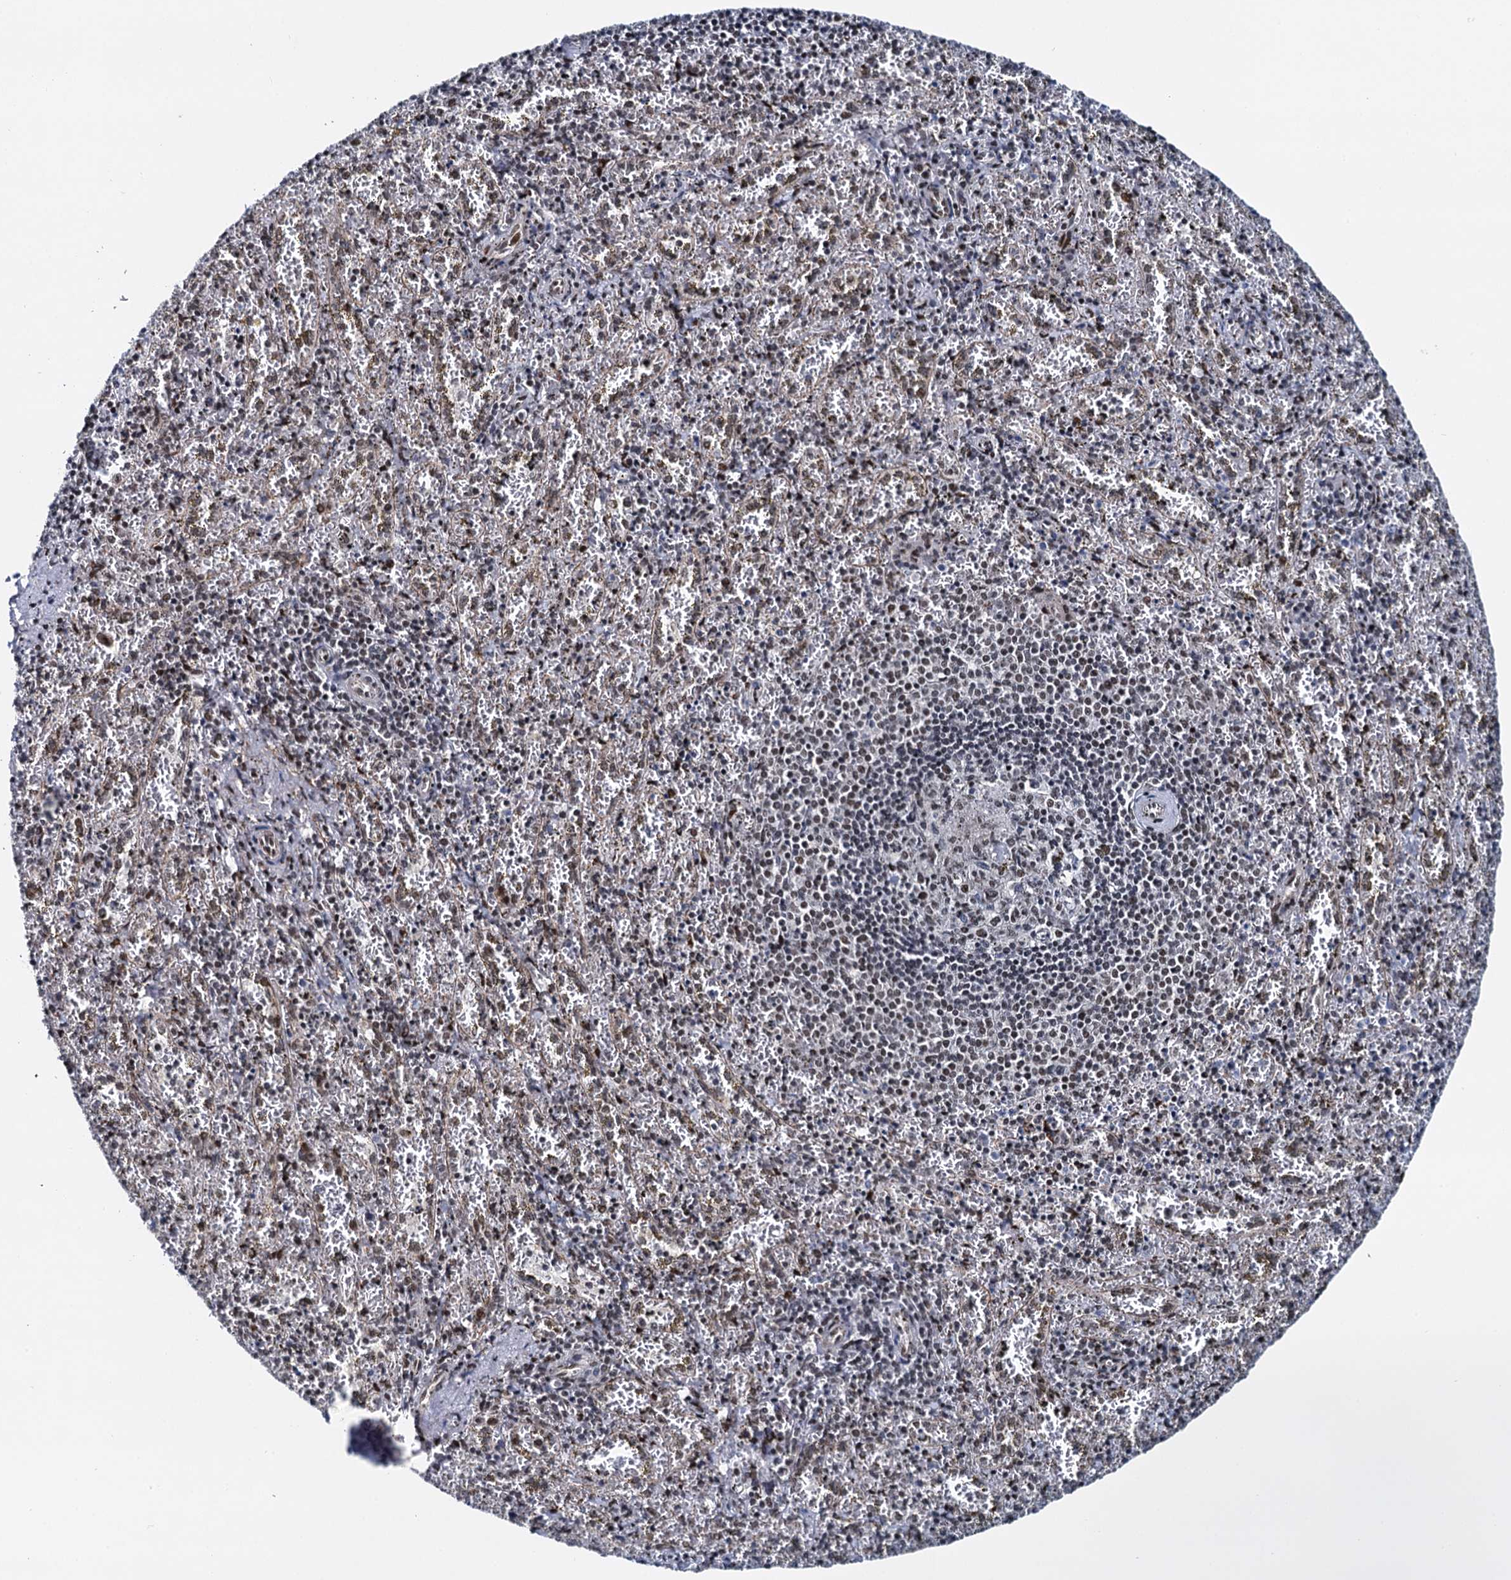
{"staining": {"intensity": "moderate", "quantity": "<25%", "location": "nuclear"}, "tissue": "spleen", "cell_type": "Cells in red pulp", "image_type": "normal", "snomed": [{"axis": "morphology", "description": "Normal tissue, NOS"}, {"axis": "topography", "description": "Spleen"}], "caption": "Protein staining of unremarkable spleen displays moderate nuclear expression in about <25% of cells in red pulp. (IHC, brightfield microscopy, high magnification).", "gene": "RUFY2", "patient": {"sex": "male", "age": 11}}